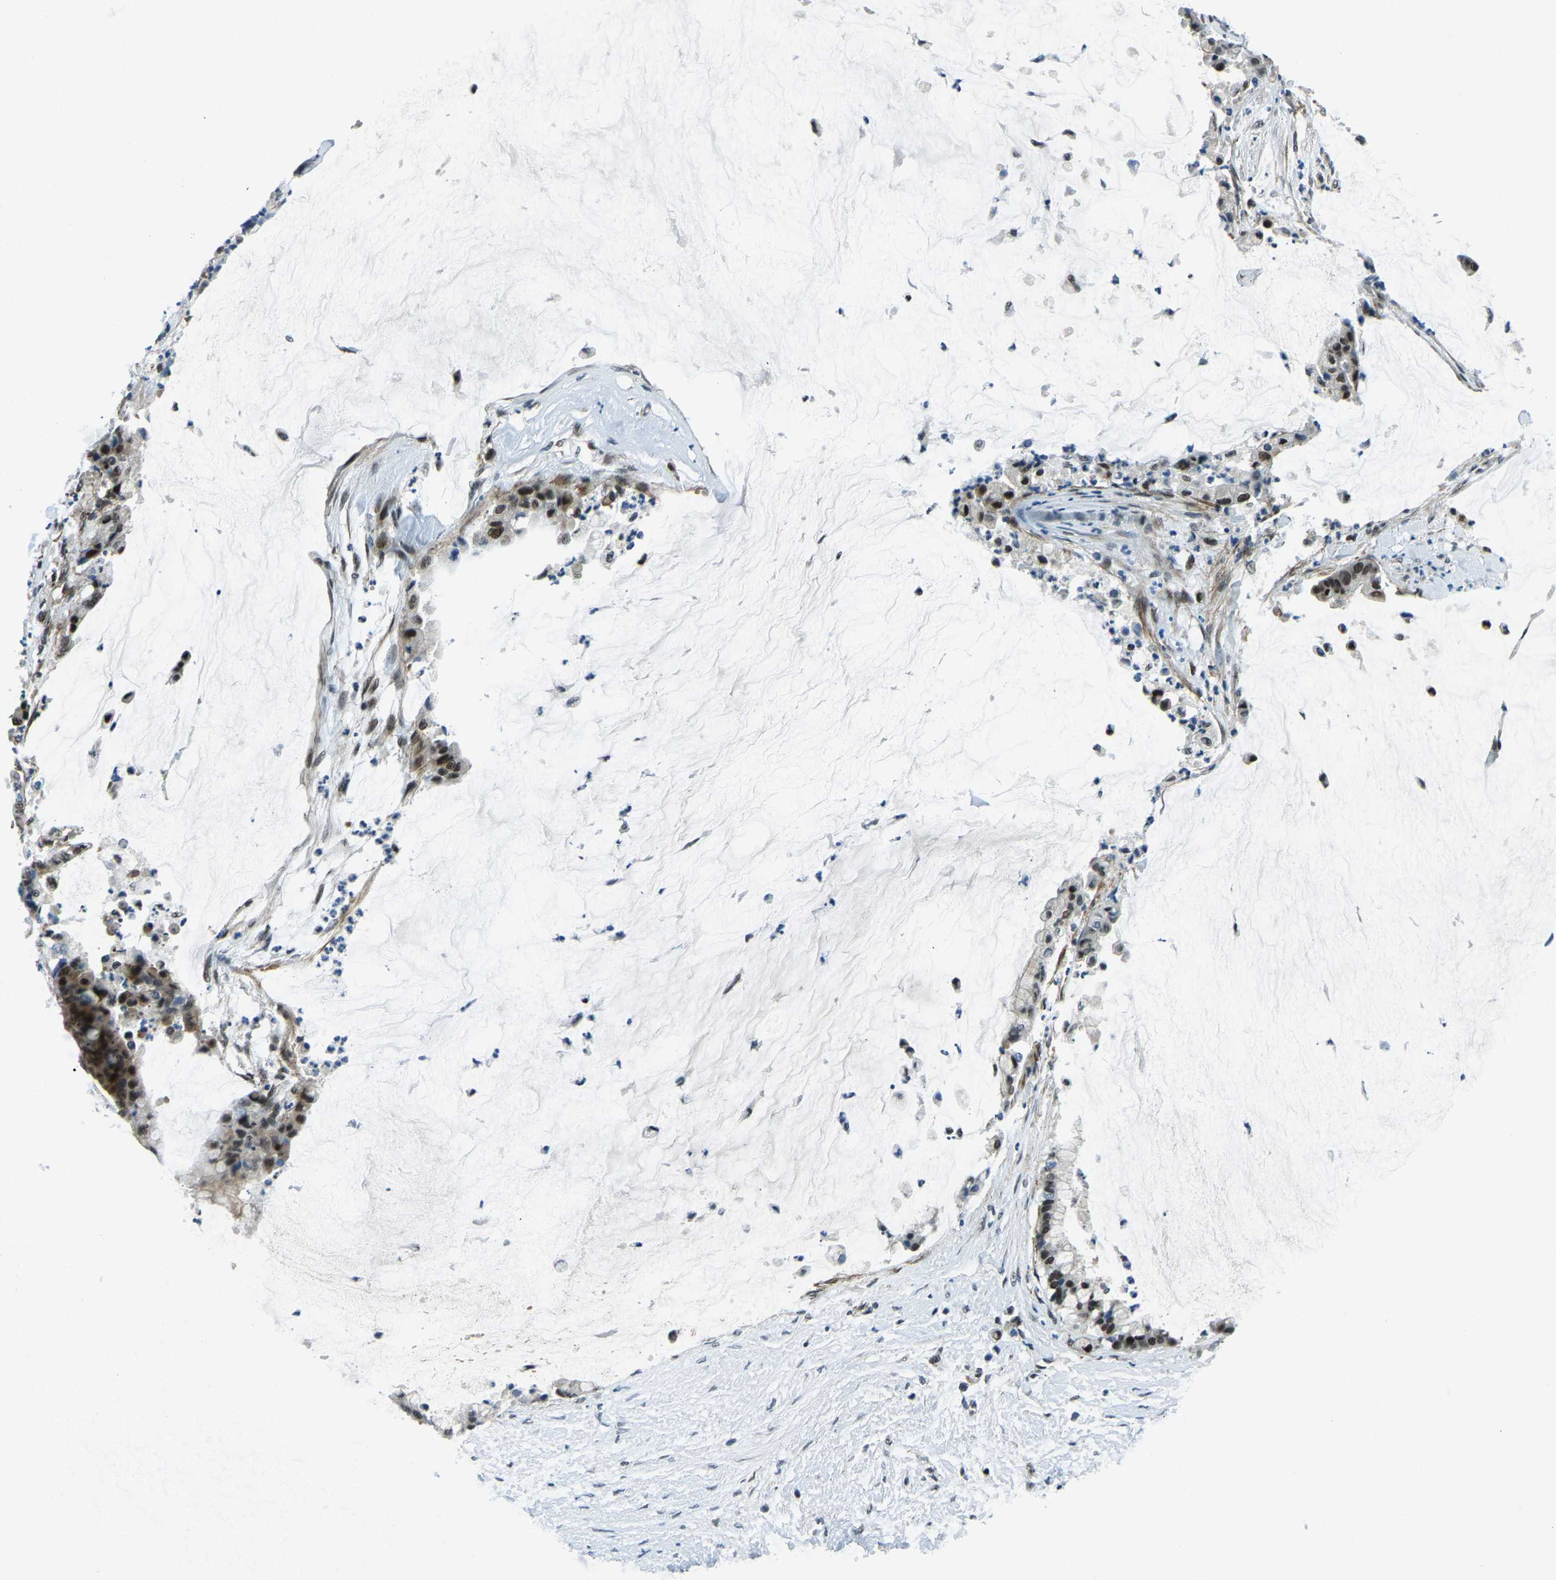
{"staining": {"intensity": "moderate", "quantity": "25%-75%", "location": "nuclear"}, "tissue": "pancreatic cancer", "cell_type": "Tumor cells", "image_type": "cancer", "snomed": [{"axis": "morphology", "description": "Adenocarcinoma, NOS"}, {"axis": "topography", "description": "Pancreas"}], "caption": "A brown stain labels moderate nuclear positivity of a protein in pancreatic cancer tumor cells.", "gene": "PRCC", "patient": {"sex": "male", "age": 41}}